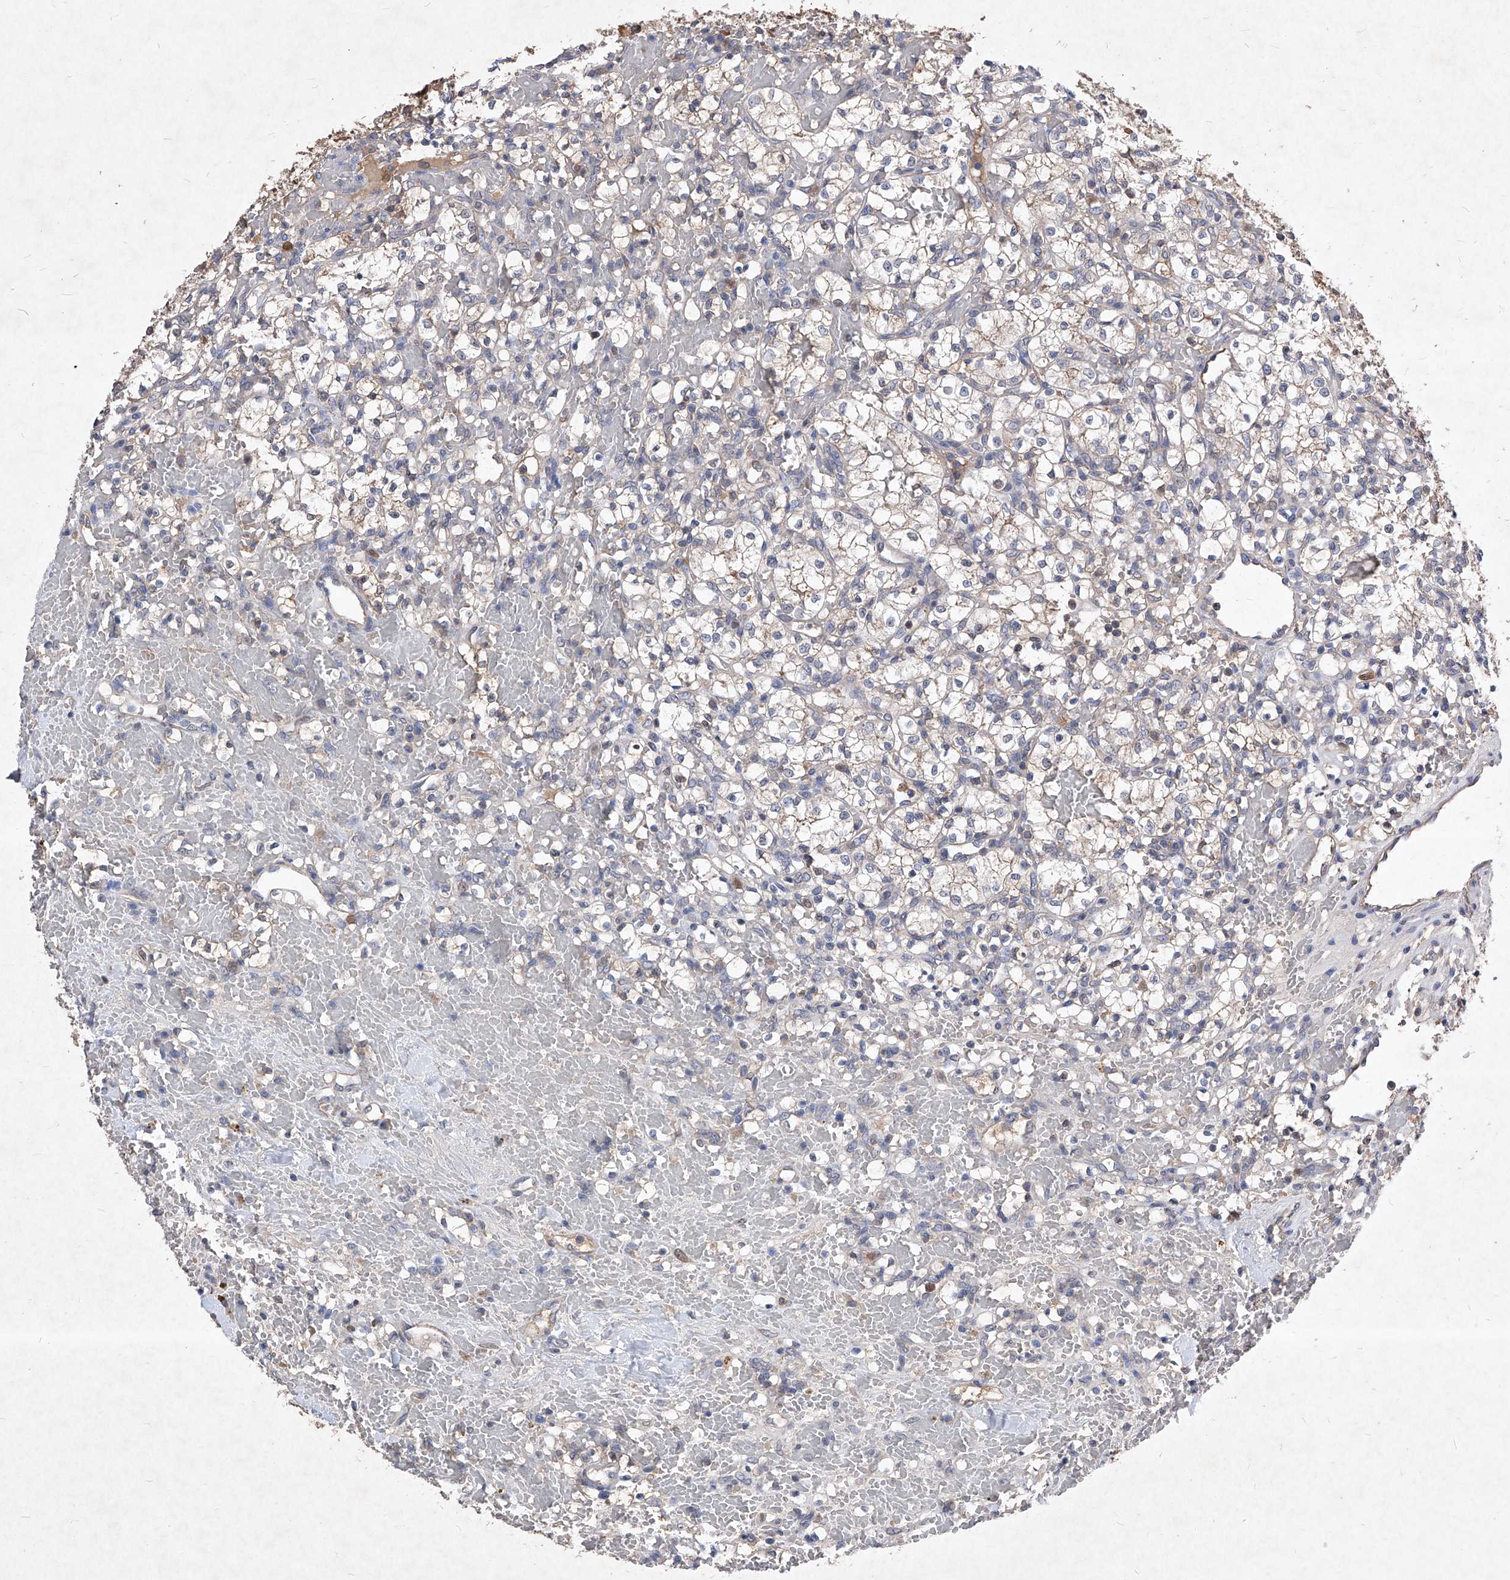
{"staining": {"intensity": "negative", "quantity": "none", "location": "none"}, "tissue": "renal cancer", "cell_type": "Tumor cells", "image_type": "cancer", "snomed": [{"axis": "morphology", "description": "Adenocarcinoma, NOS"}, {"axis": "topography", "description": "Kidney"}], "caption": "Adenocarcinoma (renal) stained for a protein using IHC displays no staining tumor cells.", "gene": "SYNGR1", "patient": {"sex": "female", "age": 60}}